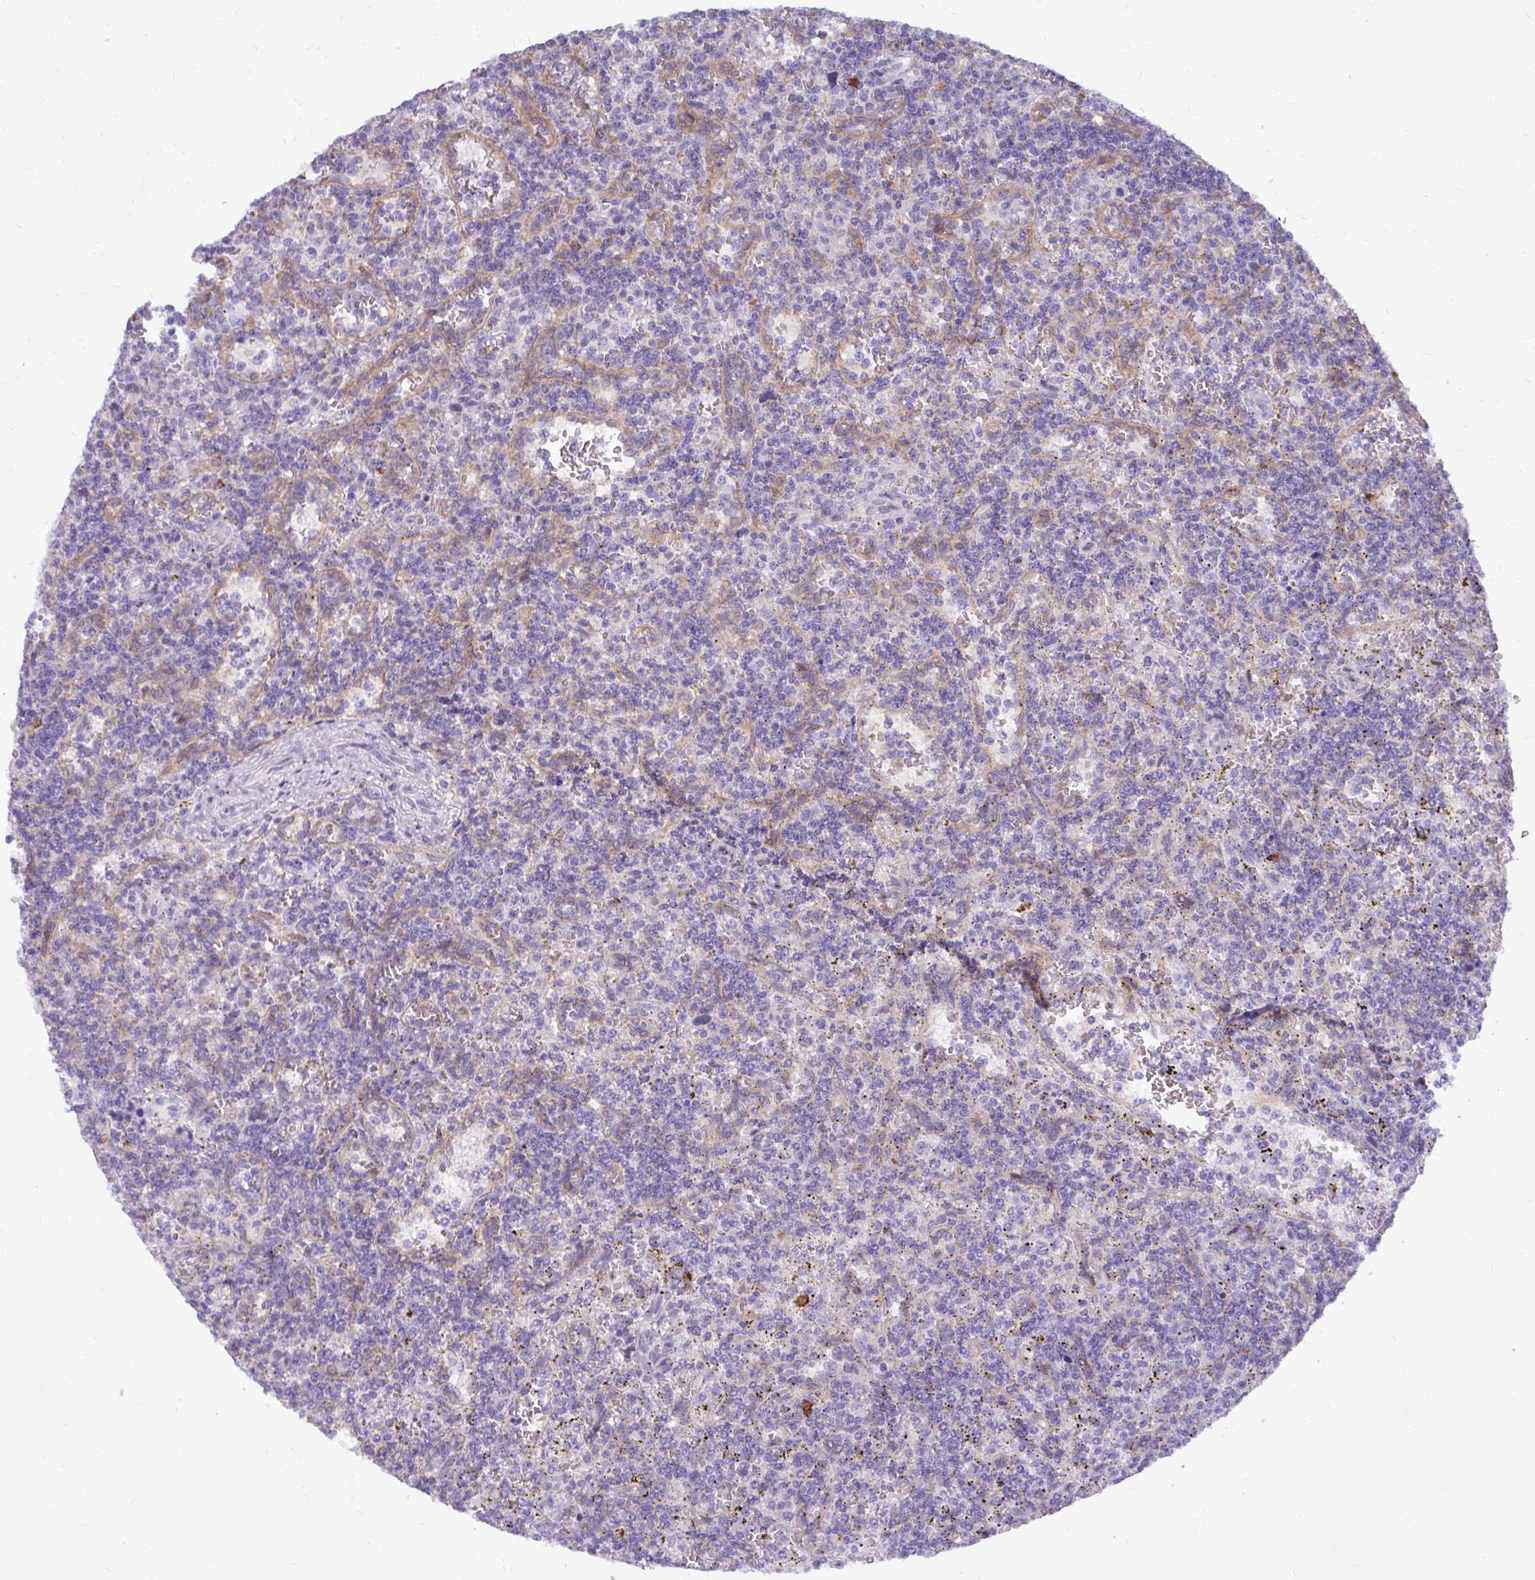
{"staining": {"intensity": "negative", "quantity": "none", "location": "none"}, "tissue": "lymphoma", "cell_type": "Tumor cells", "image_type": "cancer", "snomed": [{"axis": "morphology", "description": "Malignant lymphoma, non-Hodgkin's type, Low grade"}, {"axis": "topography", "description": "Spleen"}], "caption": "This is an immunohistochemistry (IHC) image of human lymphoma. There is no expression in tumor cells.", "gene": "MUS81", "patient": {"sex": "male", "age": 73}}